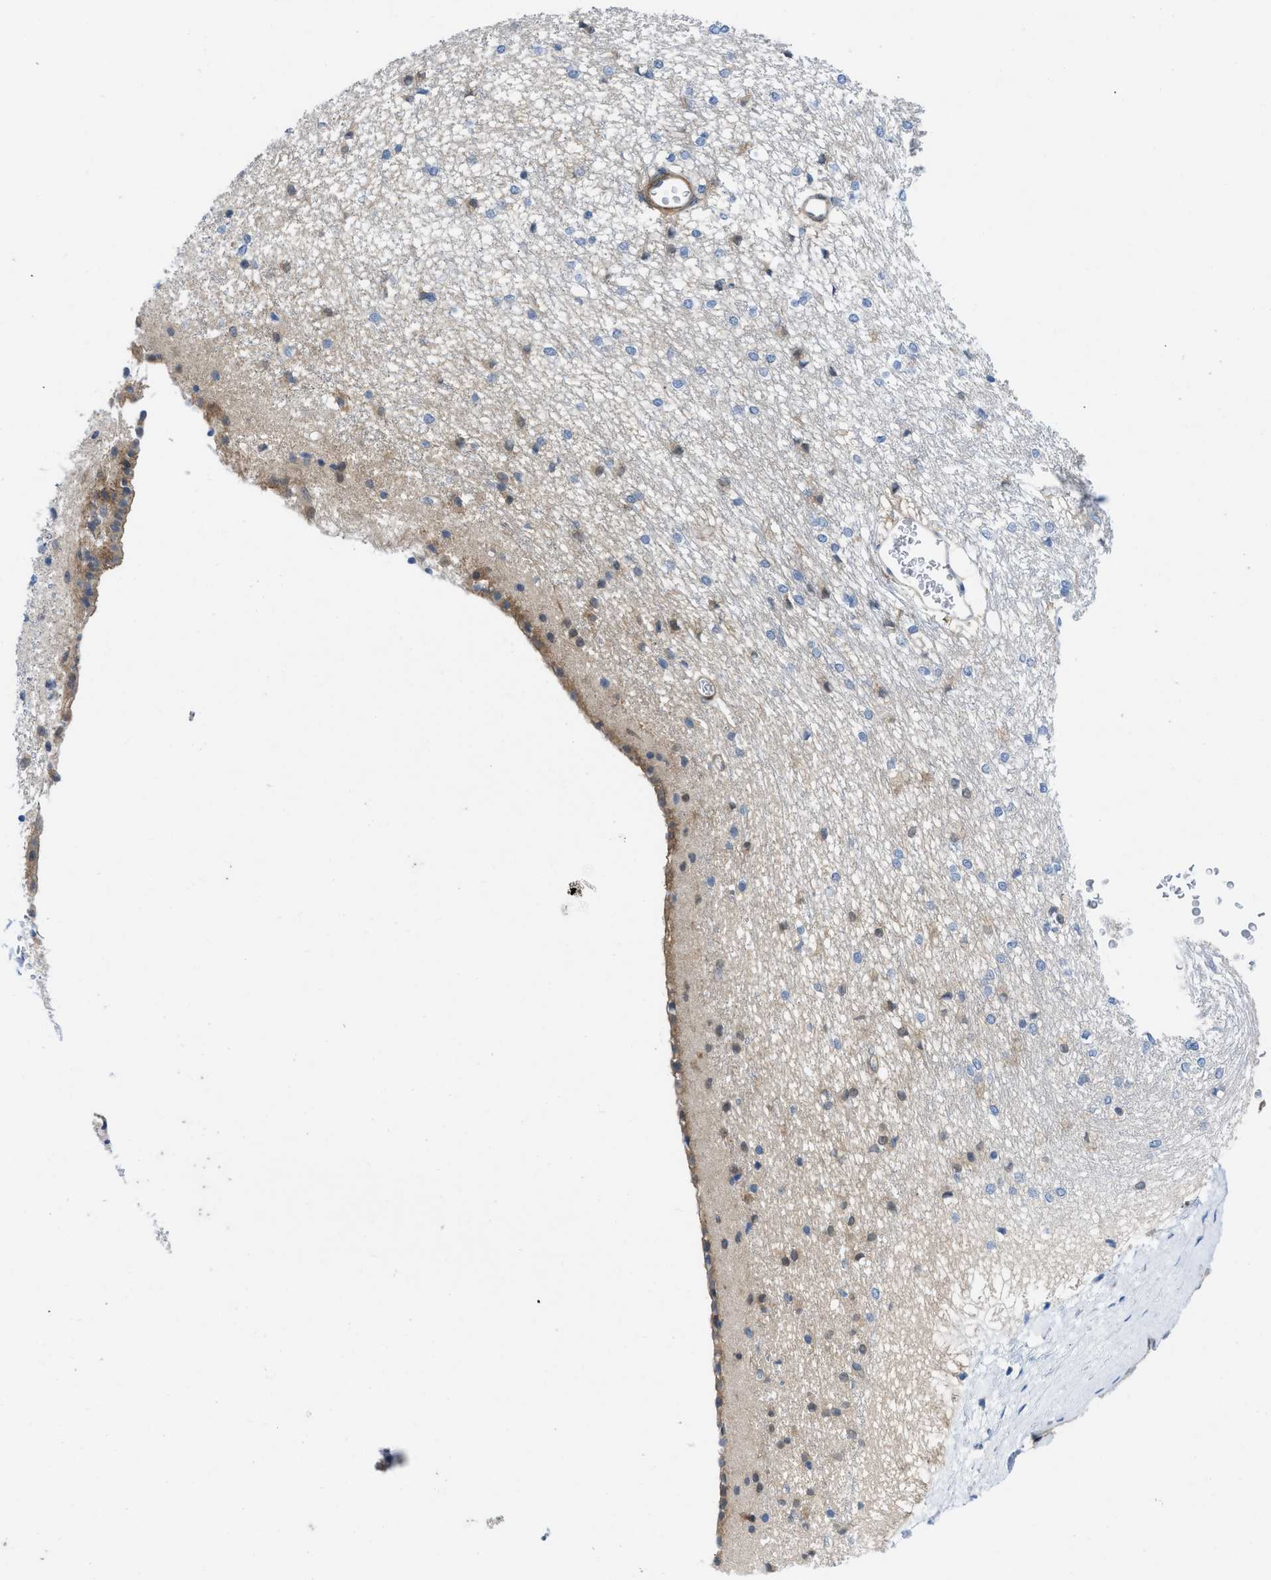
{"staining": {"intensity": "moderate", "quantity": "<25%", "location": "cytoplasmic/membranous"}, "tissue": "caudate", "cell_type": "Glial cells", "image_type": "normal", "snomed": [{"axis": "morphology", "description": "Normal tissue, NOS"}, {"axis": "topography", "description": "Lateral ventricle wall"}], "caption": "IHC (DAB) staining of normal caudate exhibits moderate cytoplasmic/membranous protein positivity in approximately <25% of glial cells.", "gene": "PDLIM5", "patient": {"sex": "female", "age": 19}}